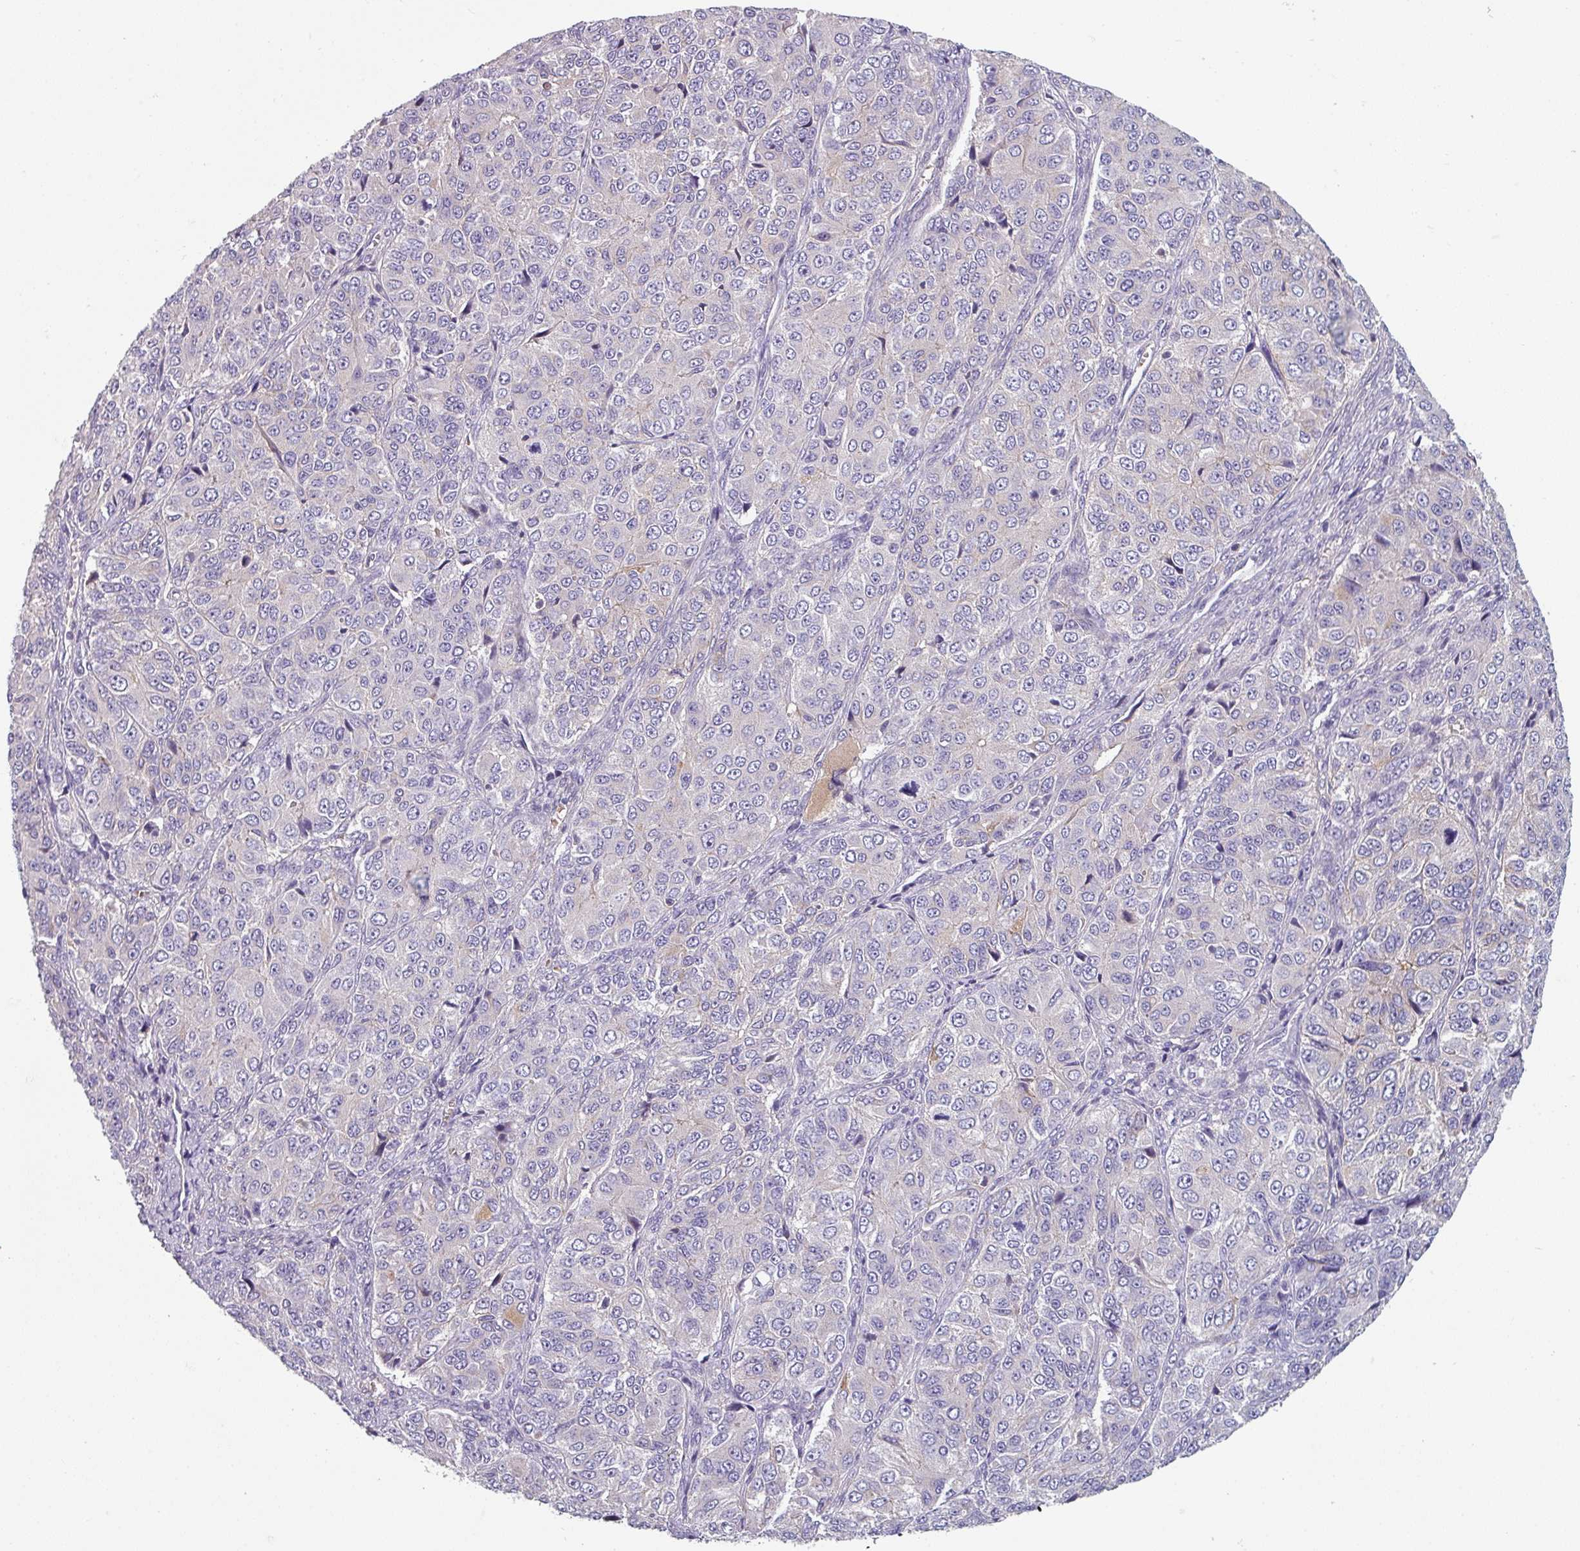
{"staining": {"intensity": "negative", "quantity": "none", "location": "none"}, "tissue": "ovarian cancer", "cell_type": "Tumor cells", "image_type": "cancer", "snomed": [{"axis": "morphology", "description": "Carcinoma, endometroid"}, {"axis": "topography", "description": "Ovary"}], "caption": "Ovarian cancer was stained to show a protein in brown. There is no significant staining in tumor cells.", "gene": "TMEM132A", "patient": {"sex": "female", "age": 51}}